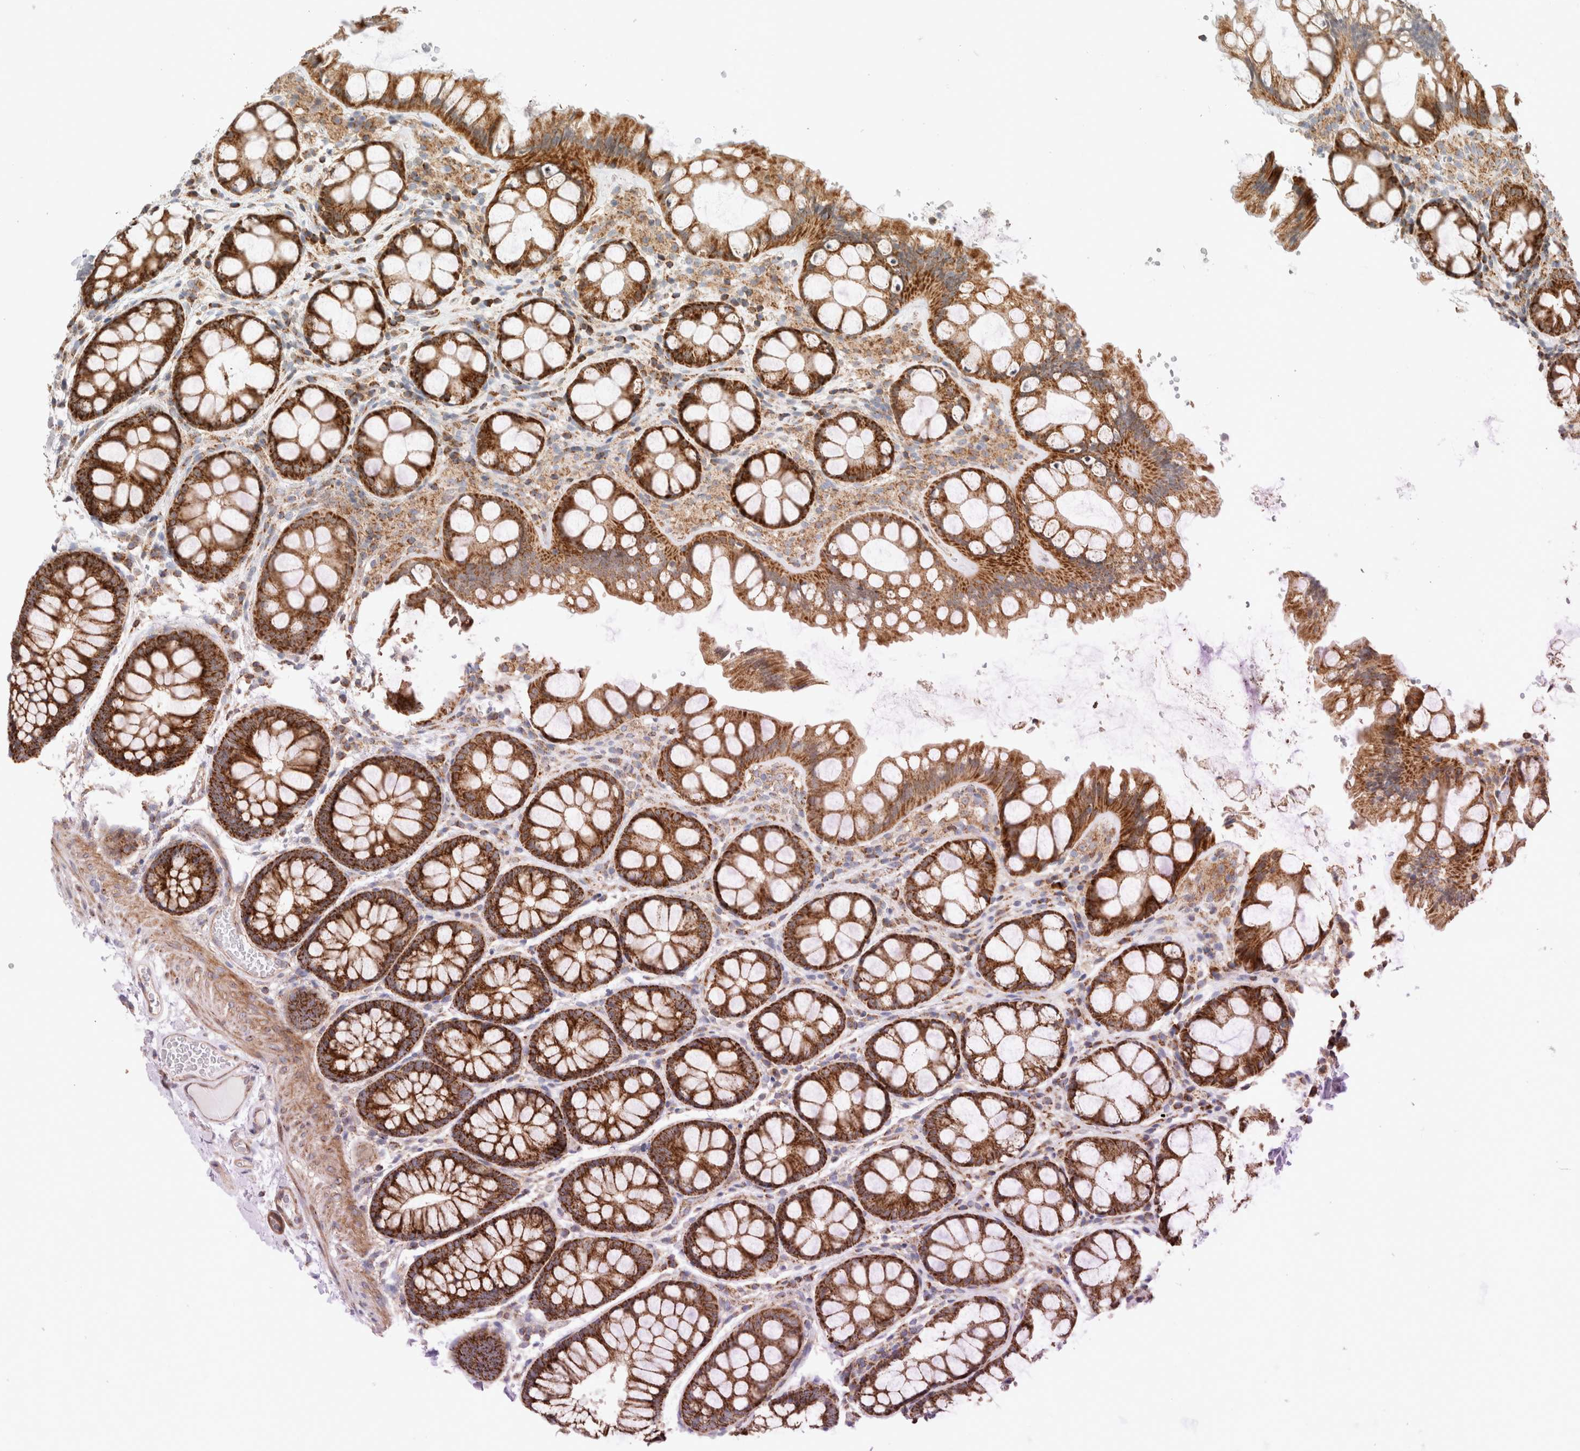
{"staining": {"intensity": "moderate", "quantity": ">75%", "location": "cytoplasmic/membranous"}, "tissue": "colon", "cell_type": "Endothelial cells", "image_type": "normal", "snomed": [{"axis": "morphology", "description": "Normal tissue, NOS"}, {"axis": "topography", "description": "Colon"}], "caption": "The image reveals immunohistochemical staining of unremarkable colon. There is moderate cytoplasmic/membranous staining is appreciated in about >75% of endothelial cells. The protein is stained brown, and the nuclei are stained in blue (DAB IHC with brightfield microscopy, high magnification).", "gene": "MRM3", "patient": {"sex": "male", "age": 47}}